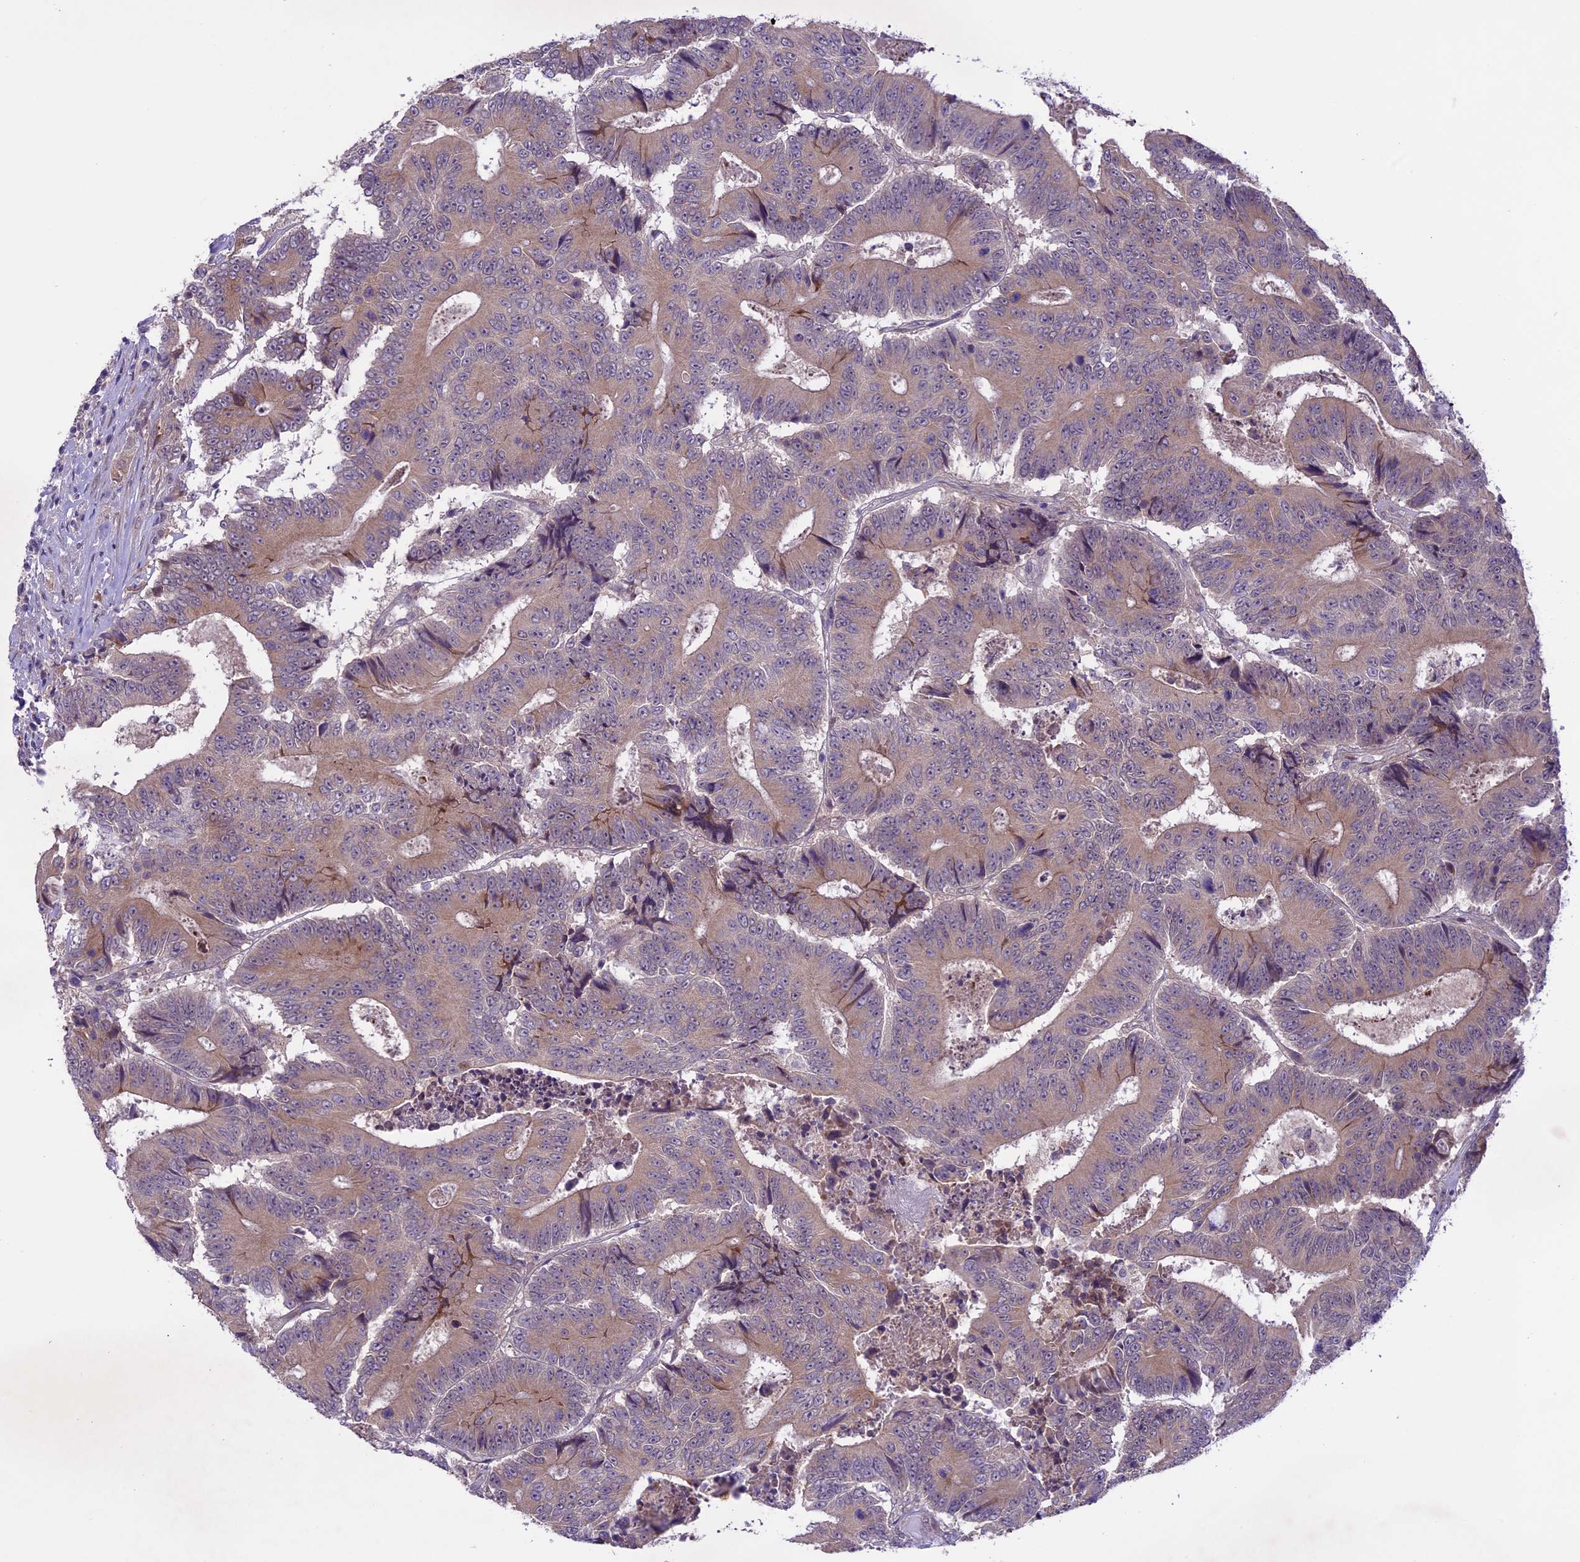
{"staining": {"intensity": "weak", "quantity": "25%-75%", "location": "cytoplasmic/membranous"}, "tissue": "colorectal cancer", "cell_type": "Tumor cells", "image_type": "cancer", "snomed": [{"axis": "morphology", "description": "Adenocarcinoma, NOS"}, {"axis": "topography", "description": "Colon"}], "caption": "Colorectal cancer (adenocarcinoma) stained with IHC shows weak cytoplasmic/membranous staining in about 25%-75% of tumor cells.", "gene": "SPRED1", "patient": {"sex": "male", "age": 83}}